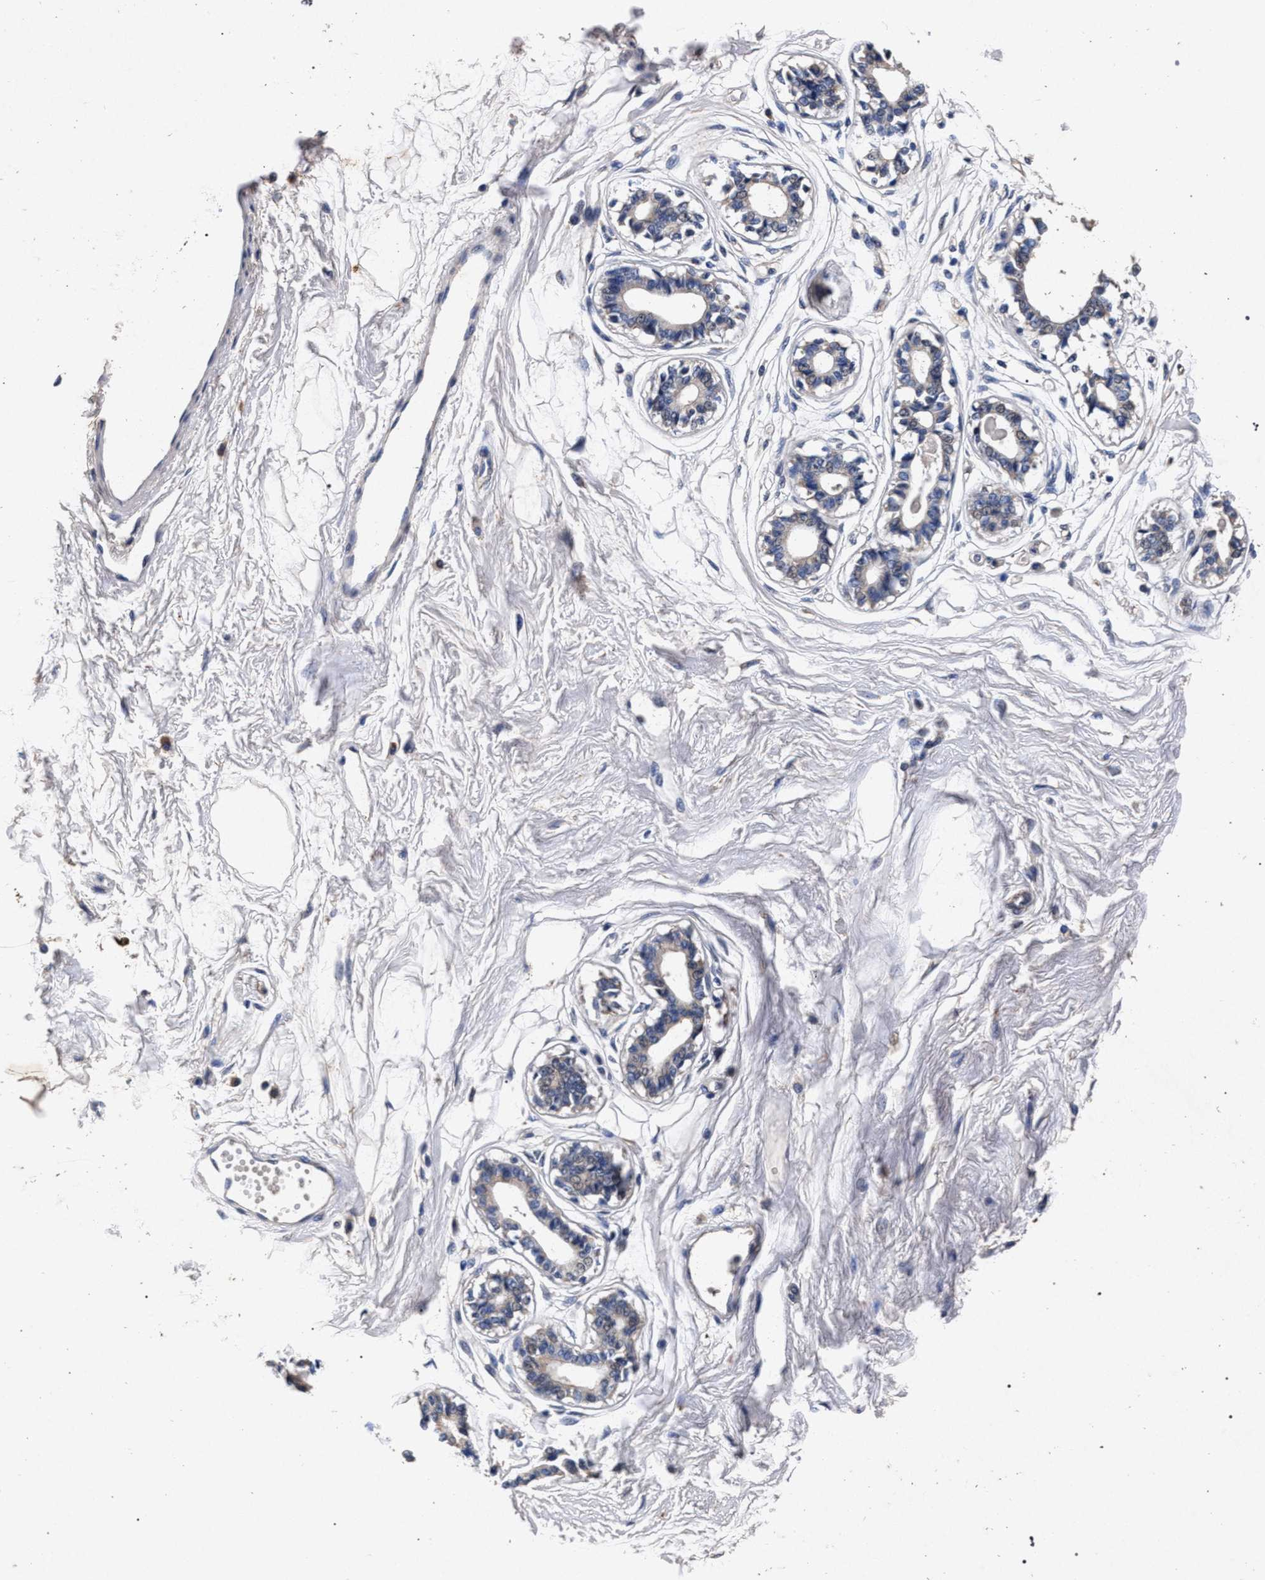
{"staining": {"intensity": "negative", "quantity": "none", "location": "none"}, "tissue": "breast", "cell_type": "Adipocytes", "image_type": "normal", "snomed": [{"axis": "morphology", "description": "Normal tissue, NOS"}, {"axis": "topography", "description": "Breast"}], "caption": "IHC micrograph of unremarkable breast: breast stained with DAB (3,3'-diaminobenzidine) reveals no significant protein staining in adipocytes.", "gene": "ATP1A2", "patient": {"sex": "female", "age": 45}}